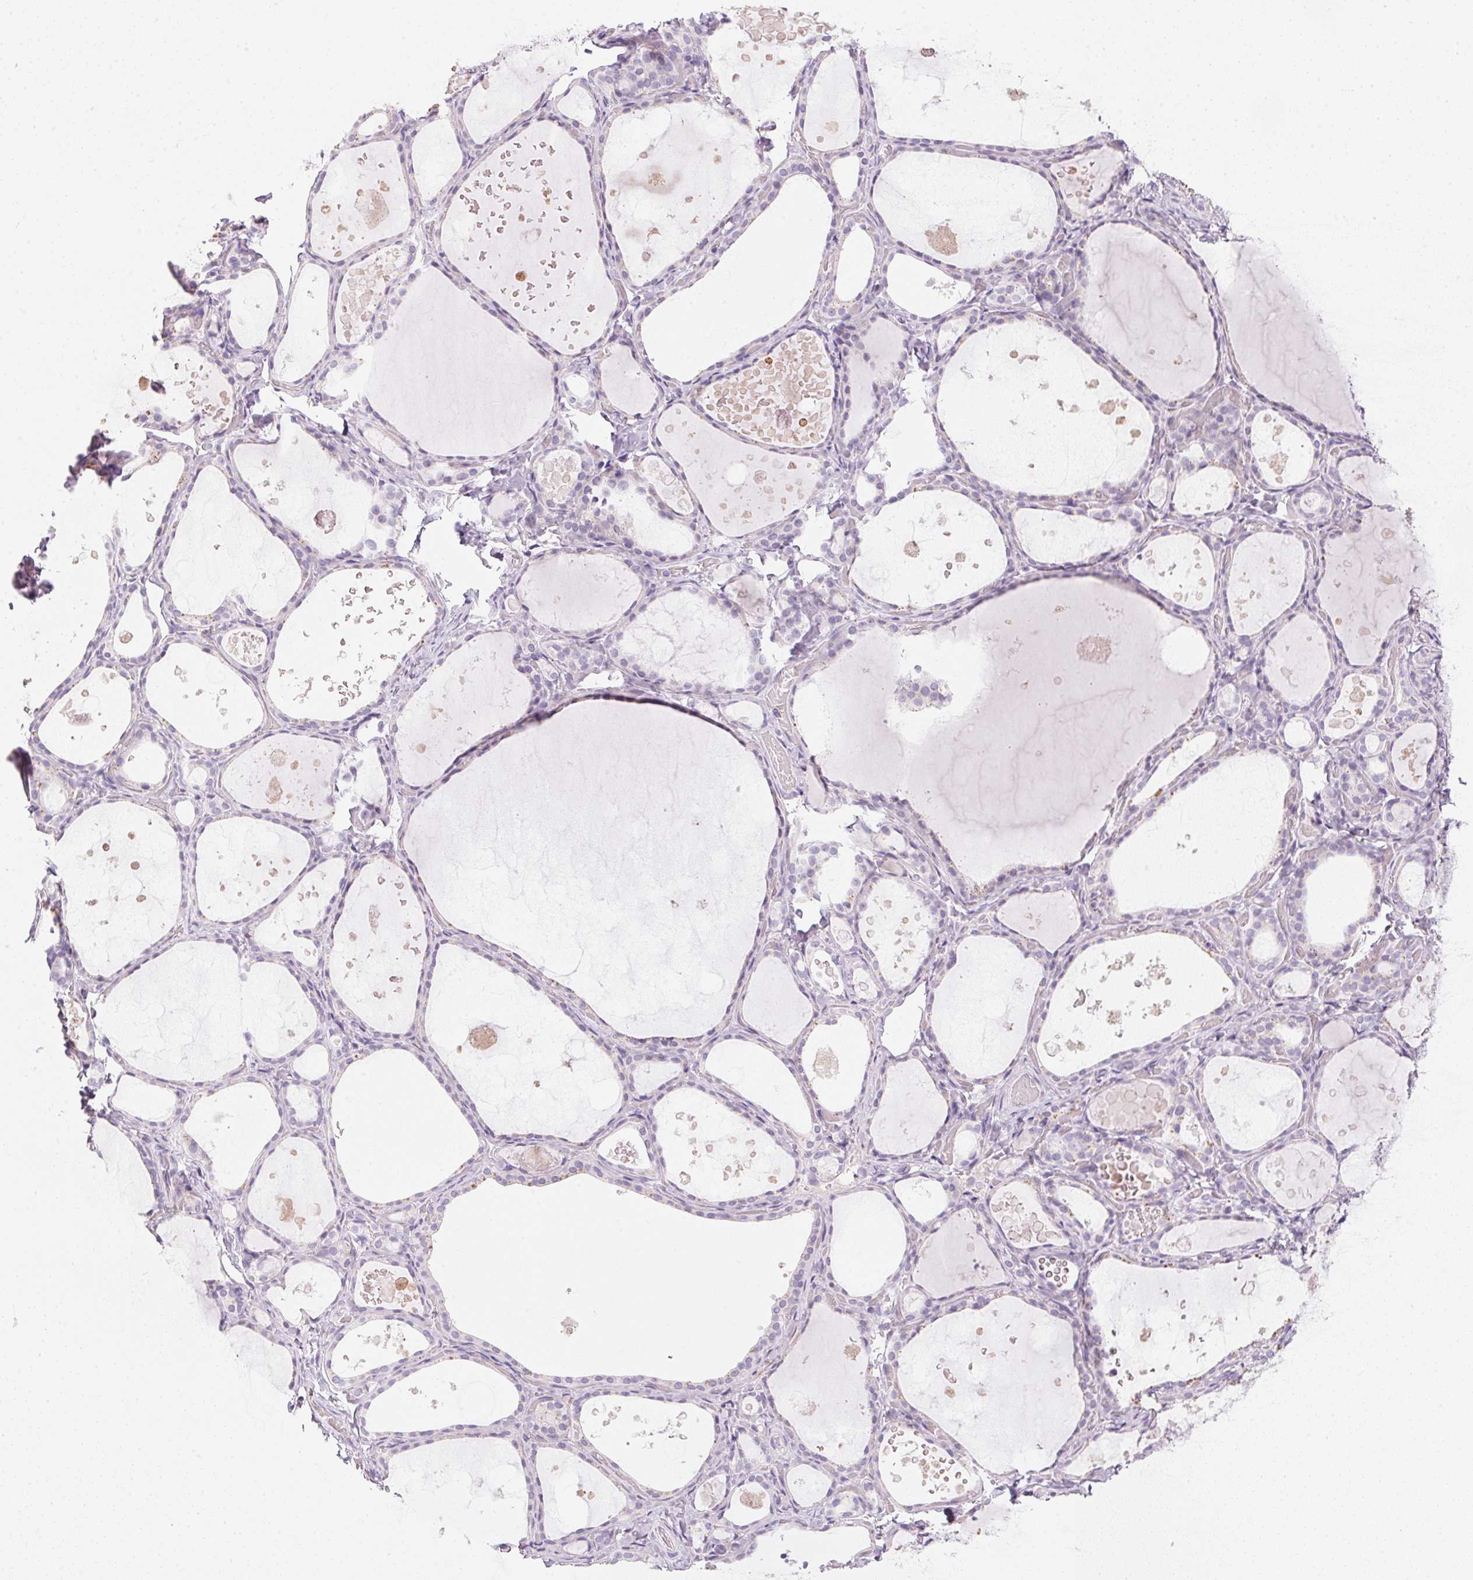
{"staining": {"intensity": "negative", "quantity": "none", "location": "none"}, "tissue": "thyroid gland", "cell_type": "Glandular cells", "image_type": "normal", "snomed": [{"axis": "morphology", "description": "Normal tissue, NOS"}, {"axis": "topography", "description": "Thyroid gland"}], "caption": "This is an immunohistochemistry photomicrograph of normal thyroid gland. There is no expression in glandular cells.", "gene": "ECPAS", "patient": {"sex": "female", "age": 56}}